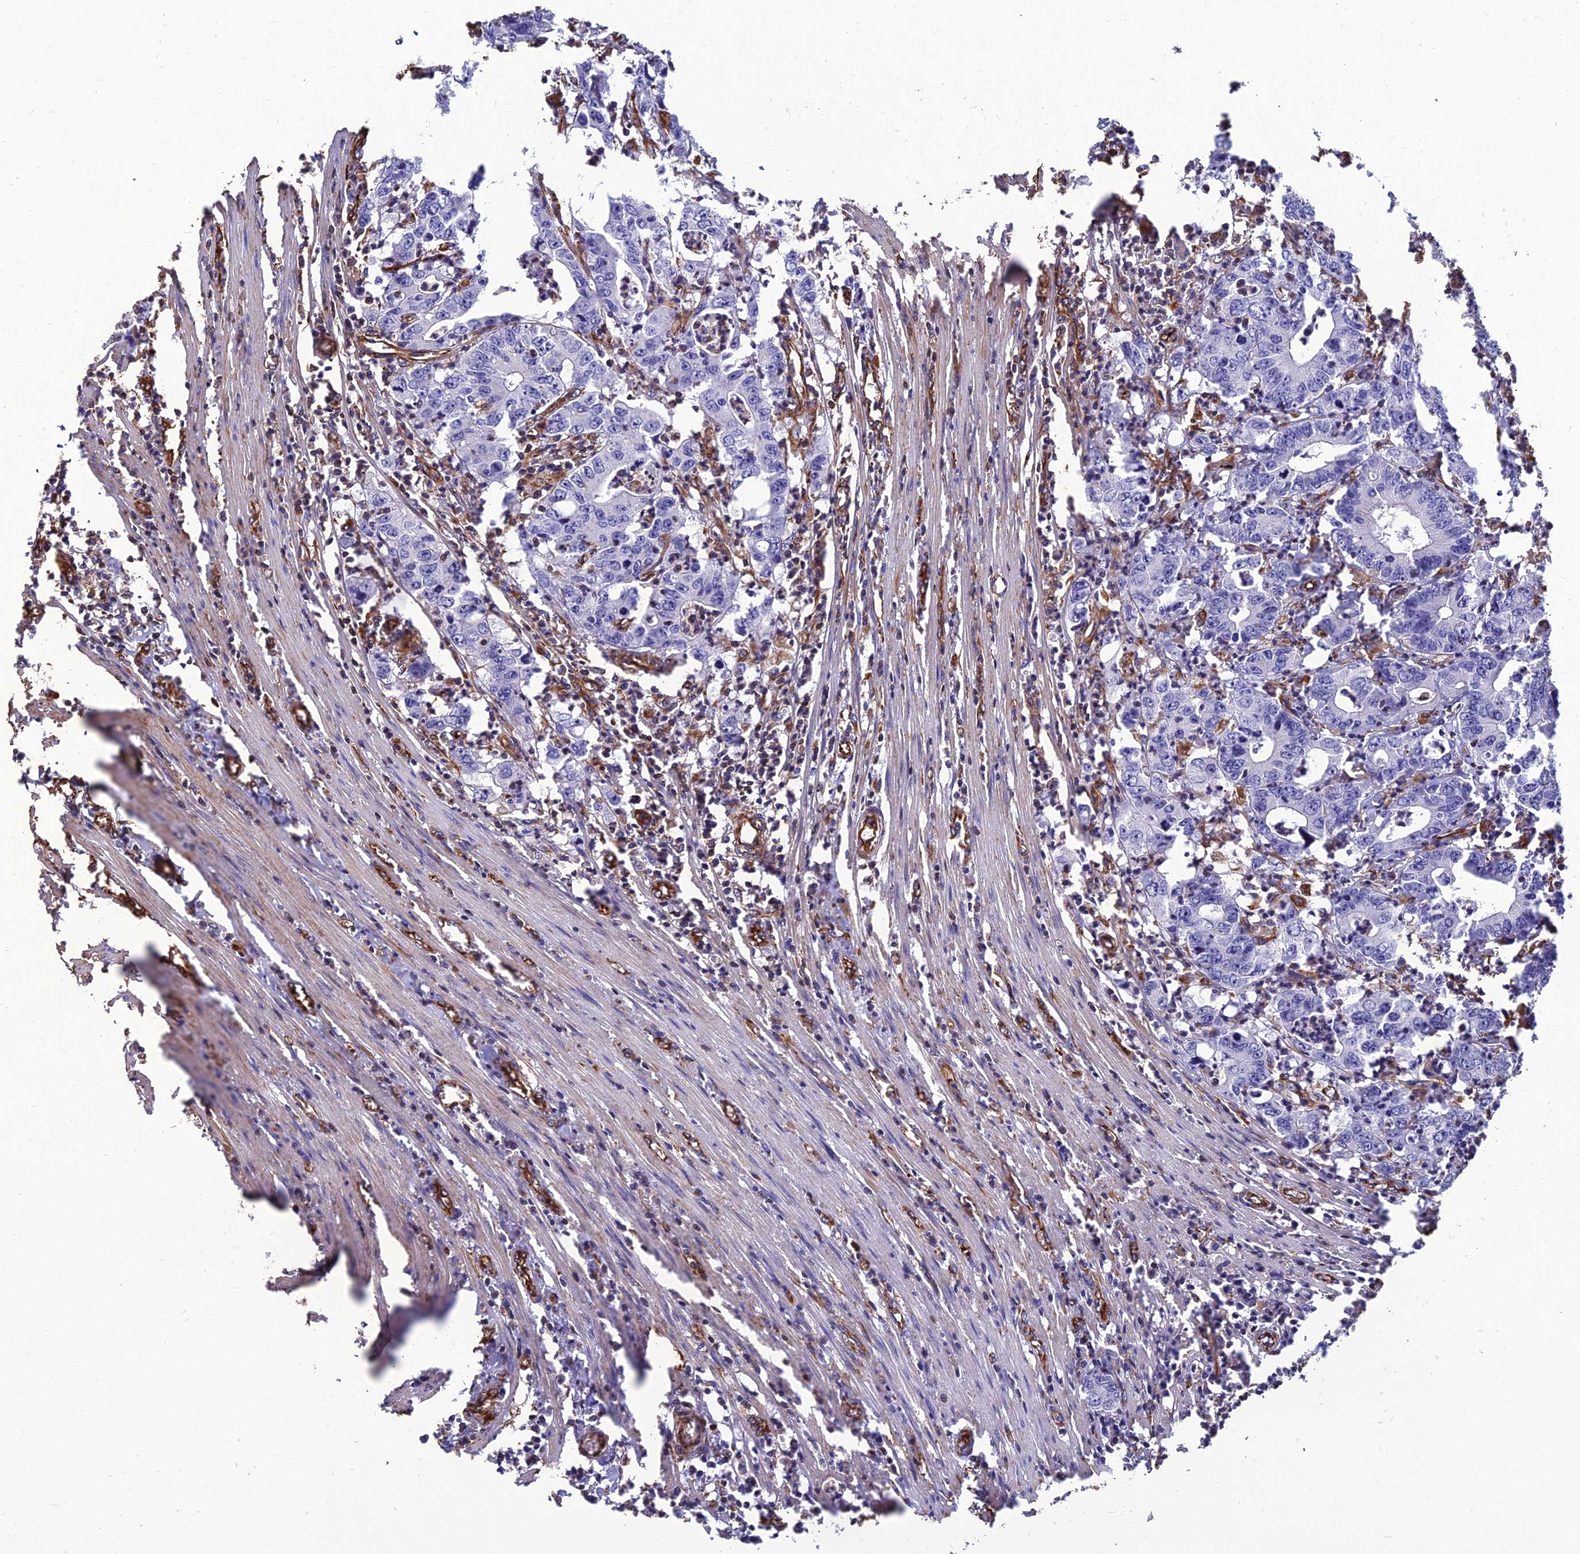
{"staining": {"intensity": "negative", "quantity": "none", "location": "none"}, "tissue": "colorectal cancer", "cell_type": "Tumor cells", "image_type": "cancer", "snomed": [{"axis": "morphology", "description": "Adenocarcinoma, NOS"}, {"axis": "topography", "description": "Colon"}], "caption": "This is a micrograph of immunohistochemistry staining of colorectal cancer (adenocarcinoma), which shows no positivity in tumor cells. (DAB (3,3'-diaminobenzidine) immunohistochemistry (IHC) visualized using brightfield microscopy, high magnification).", "gene": "PSMD11", "patient": {"sex": "female", "age": 75}}